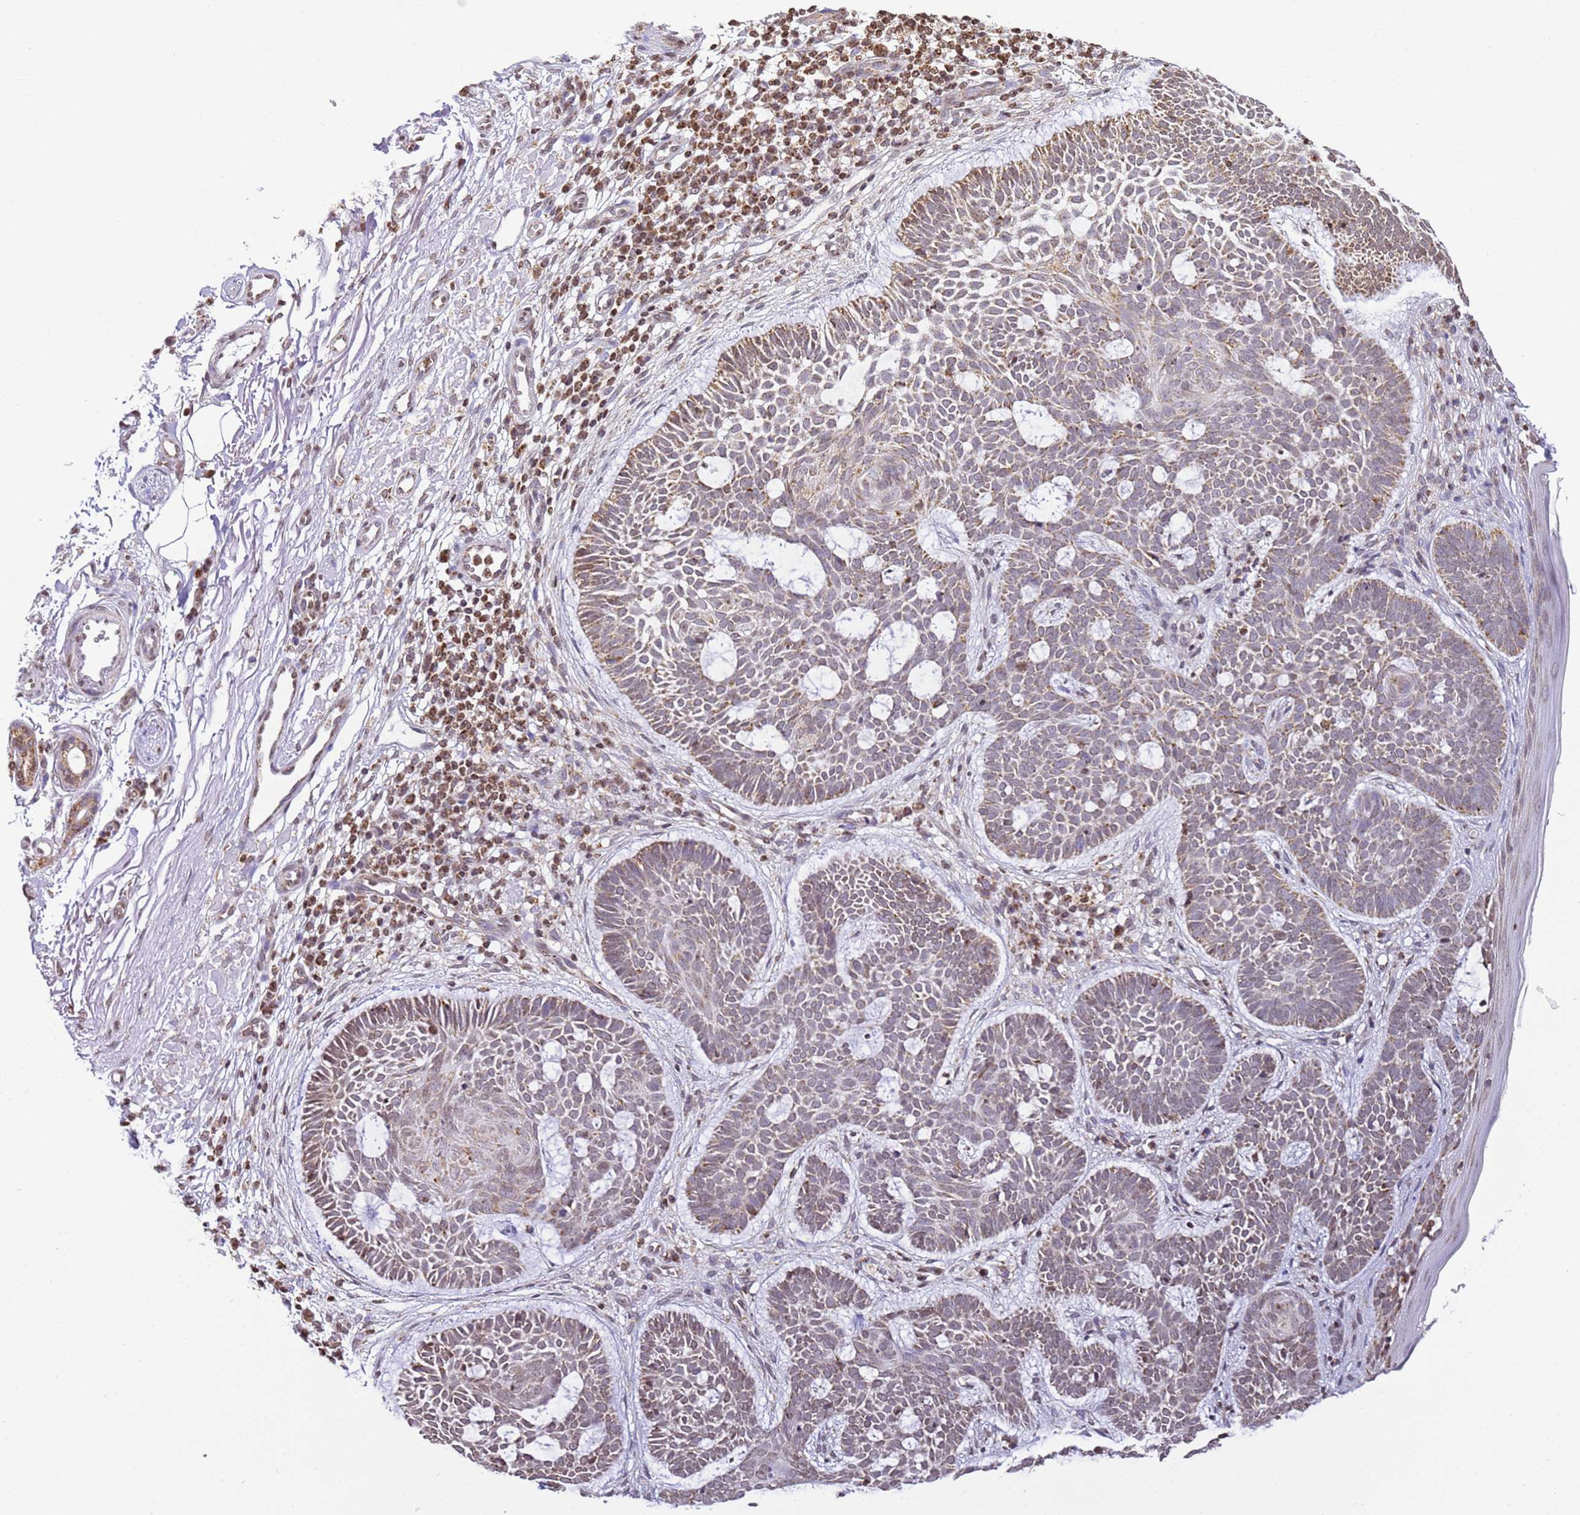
{"staining": {"intensity": "moderate", "quantity": "25%-75%", "location": "cytoplasmic/membranous"}, "tissue": "skin cancer", "cell_type": "Tumor cells", "image_type": "cancer", "snomed": [{"axis": "morphology", "description": "Basal cell carcinoma"}, {"axis": "topography", "description": "Skin"}], "caption": "Immunohistochemistry (IHC) of human skin cancer displays medium levels of moderate cytoplasmic/membranous expression in approximately 25%-75% of tumor cells. (DAB IHC, brown staining for protein, blue staining for nuclei).", "gene": "HSPE1", "patient": {"sex": "male", "age": 85}}